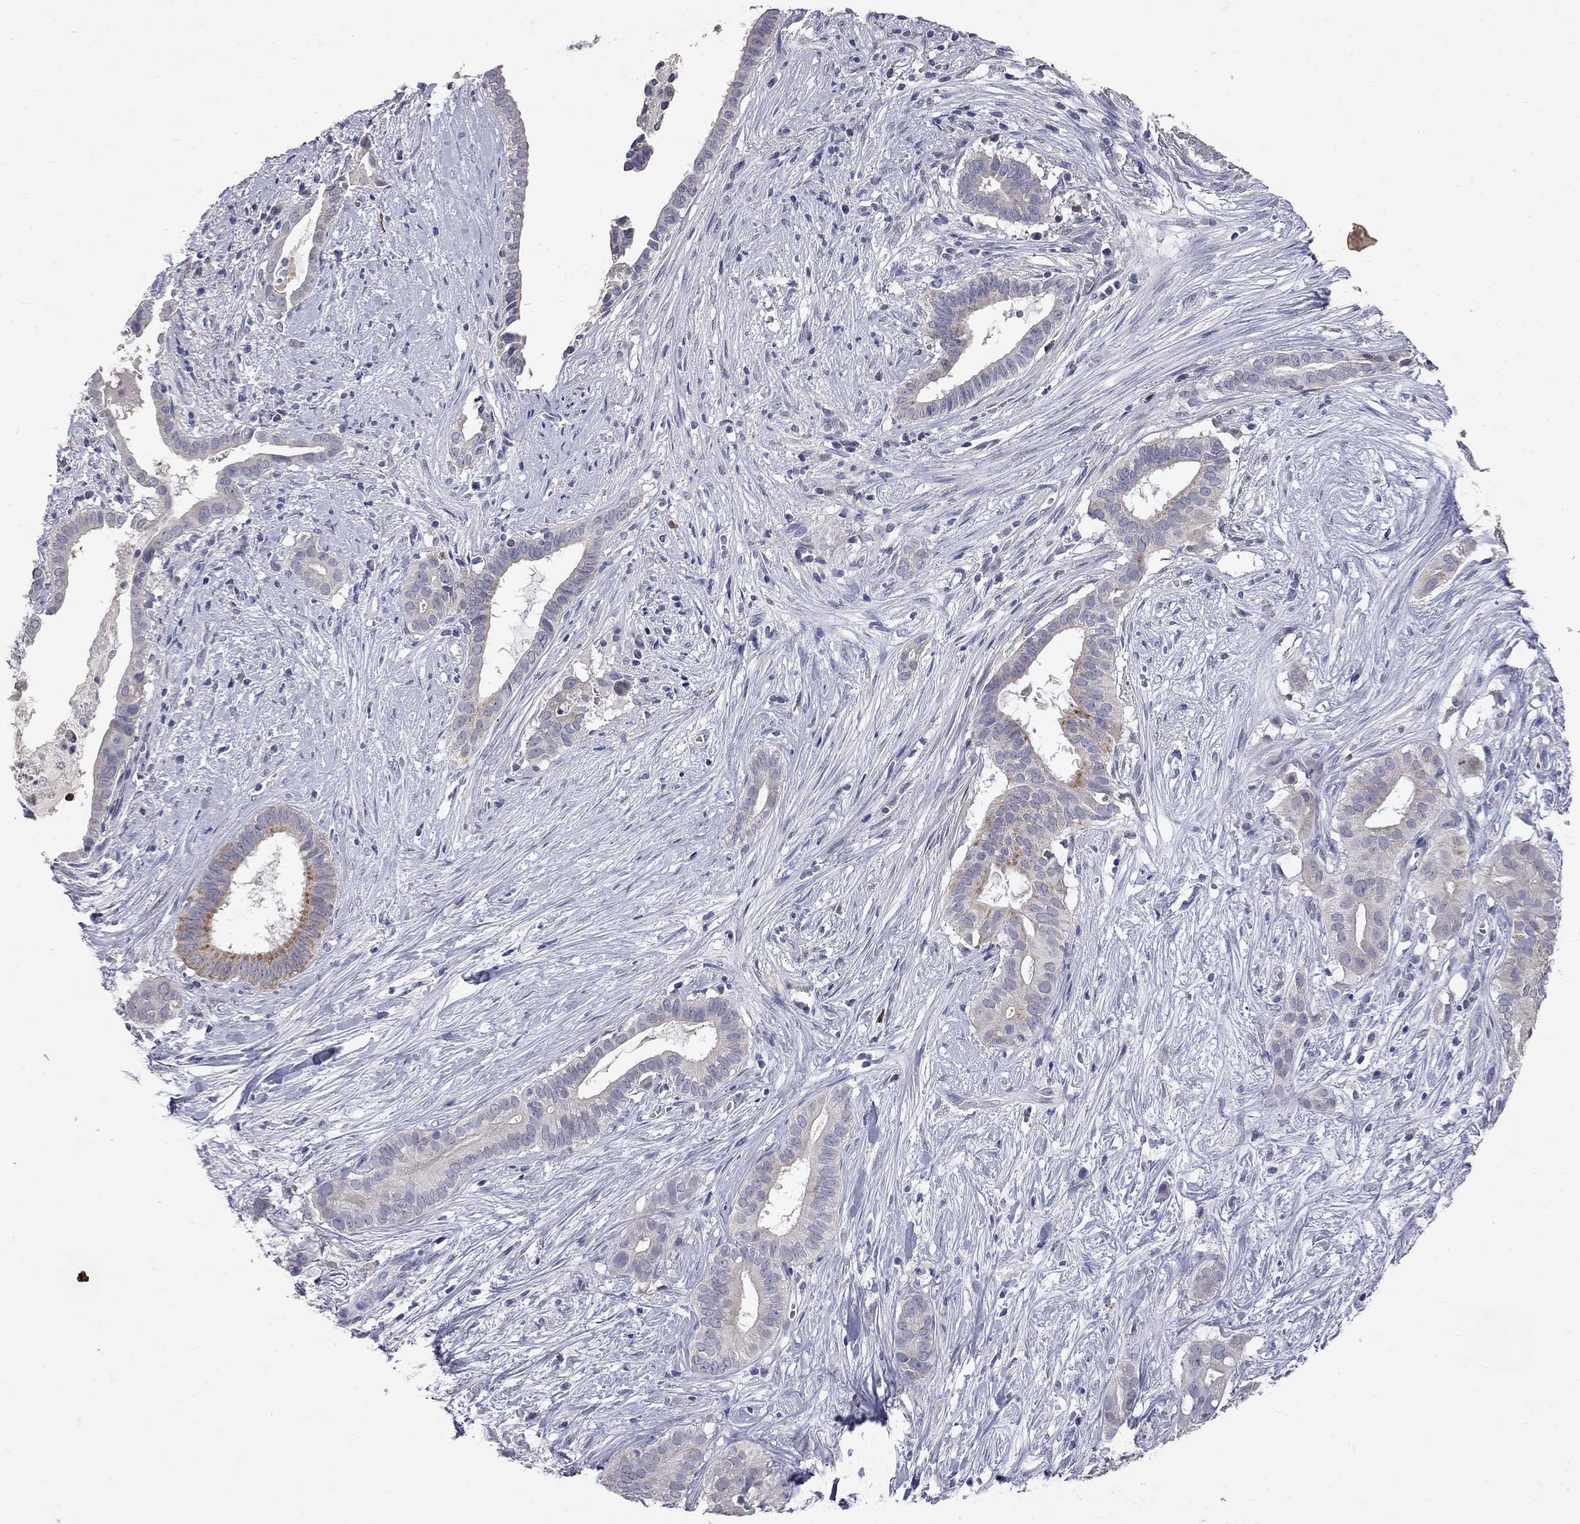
{"staining": {"intensity": "moderate", "quantity": "<25%", "location": "cytoplasmic/membranous"}, "tissue": "pancreatic cancer", "cell_type": "Tumor cells", "image_type": "cancer", "snomed": [{"axis": "morphology", "description": "Adenocarcinoma, NOS"}, {"axis": "topography", "description": "Pancreas"}], "caption": "High-magnification brightfield microscopy of pancreatic cancer (adenocarcinoma) stained with DAB (brown) and counterstained with hematoxylin (blue). tumor cells exhibit moderate cytoplasmic/membranous expression is seen in approximately<25% of cells.", "gene": "NOS2", "patient": {"sex": "male", "age": 61}}